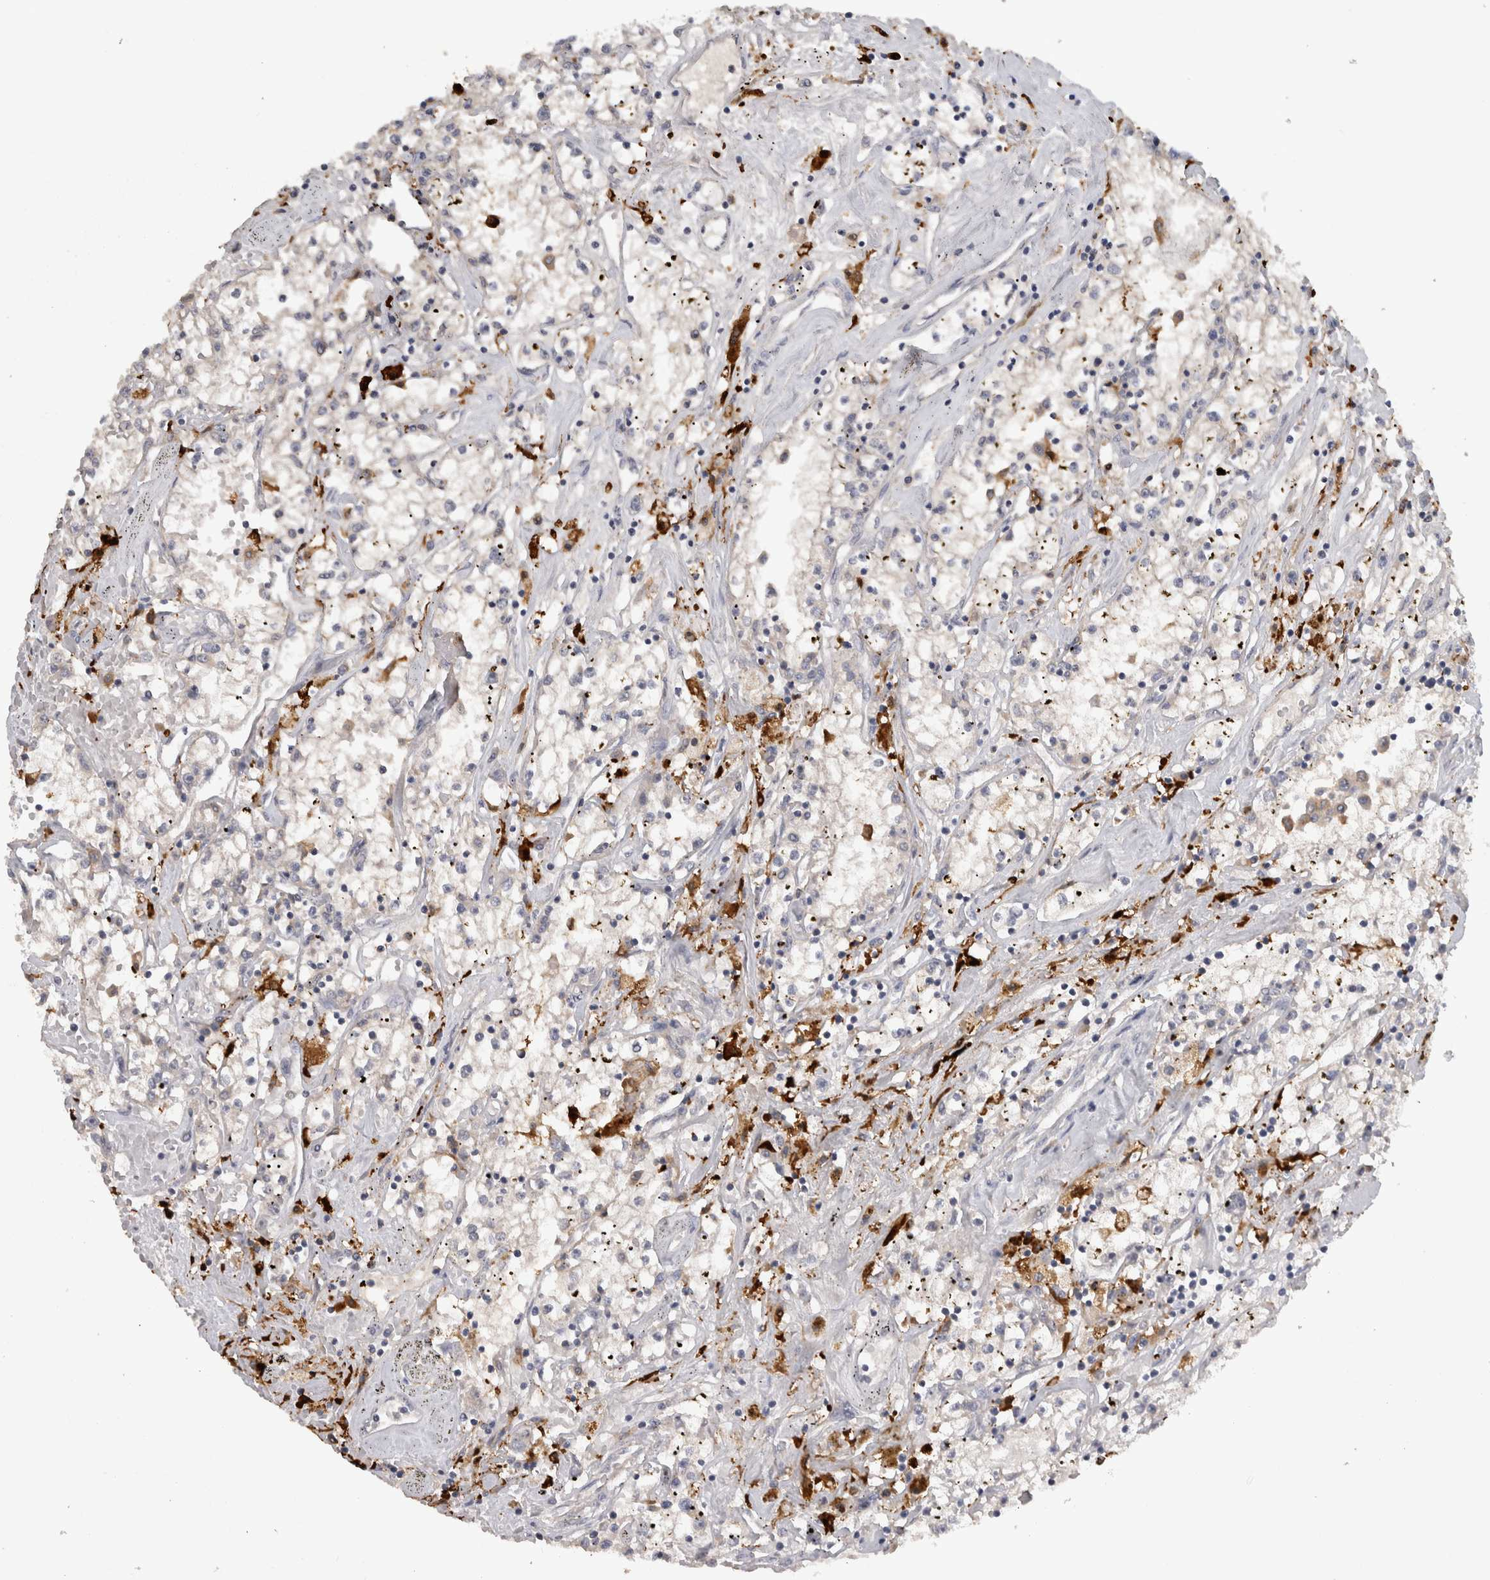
{"staining": {"intensity": "negative", "quantity": "none", "location": "none"}, "tissue": "renal cancer", "cell_type": "Tumor cells", "image_type": "cancer", "snomed": [{"axis": "morphology", "description": "Adenocarcinoma, NOS"}, {"axis": "topography", "description": "Kidney"}], "caption": "This is a photomicrograph of immunohistochemistry staining of renal adenocarcinoma, which shows no expression in tumor cells.", "gene": "SLC22A11", "patient": {"sex": "male", "age": 56}}